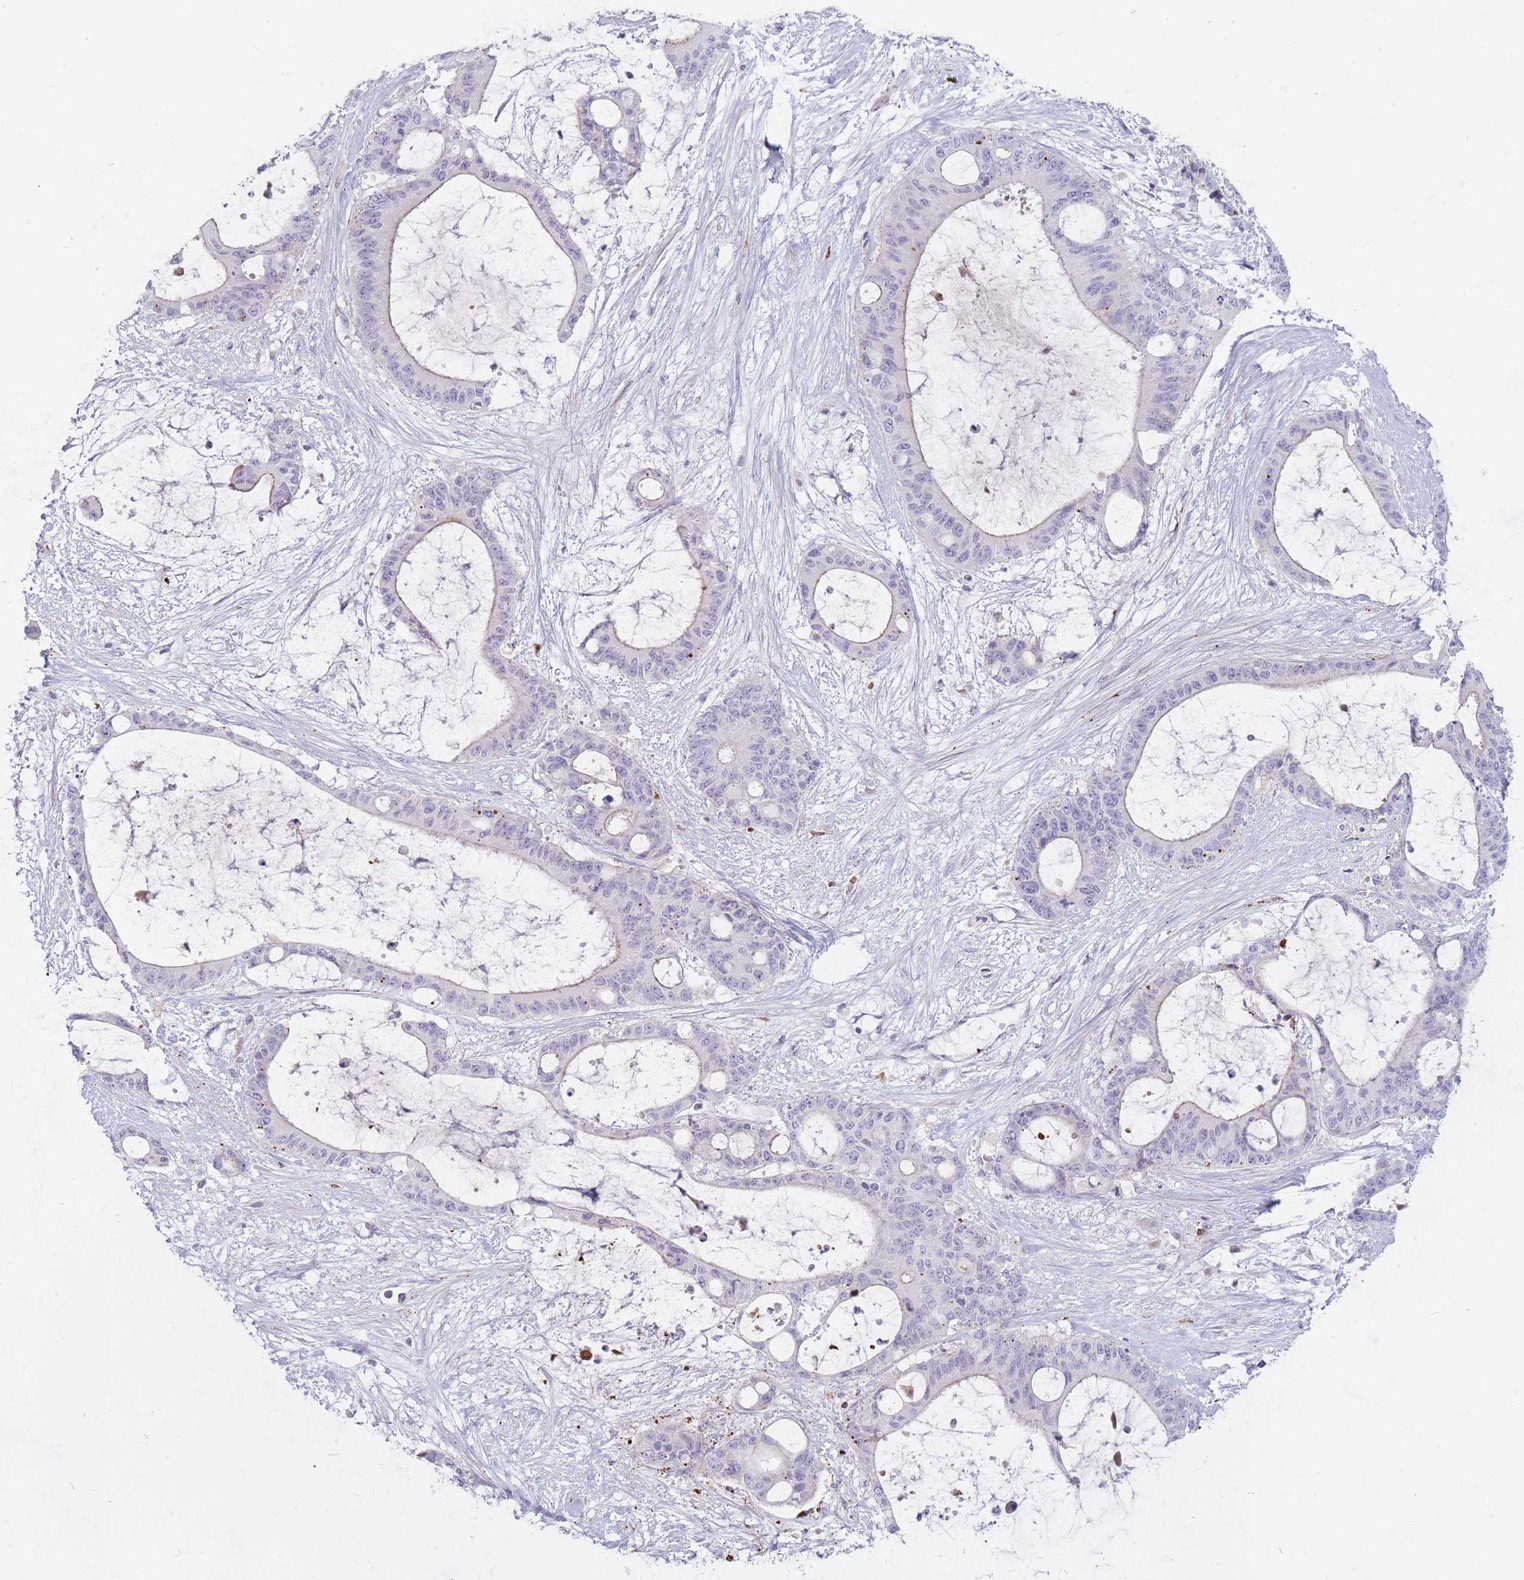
{"staining": {"intensity": "negative", "quantity": "none", "location": "none"}, "tissue": "liver cancer", "cell_type": "Tumor cells", "image_type": "cancer", "snomed": [{"axis": "morphology", "description": "Normal tissue, NOS"}, {"axis": "morphology", "description": "Cholangiocarcinoma"}, {"axis": "topography", "description": "Liver"}, {"axis": "topography", "description": "Peripheral nerve tissue"}], "caption": "Photomicrograph shows no significant protein staining in tumor cells of cholangiocarcinoma (liver).", "gene": "PTGDR", "patient": {"sex": "female", "age": 73}}